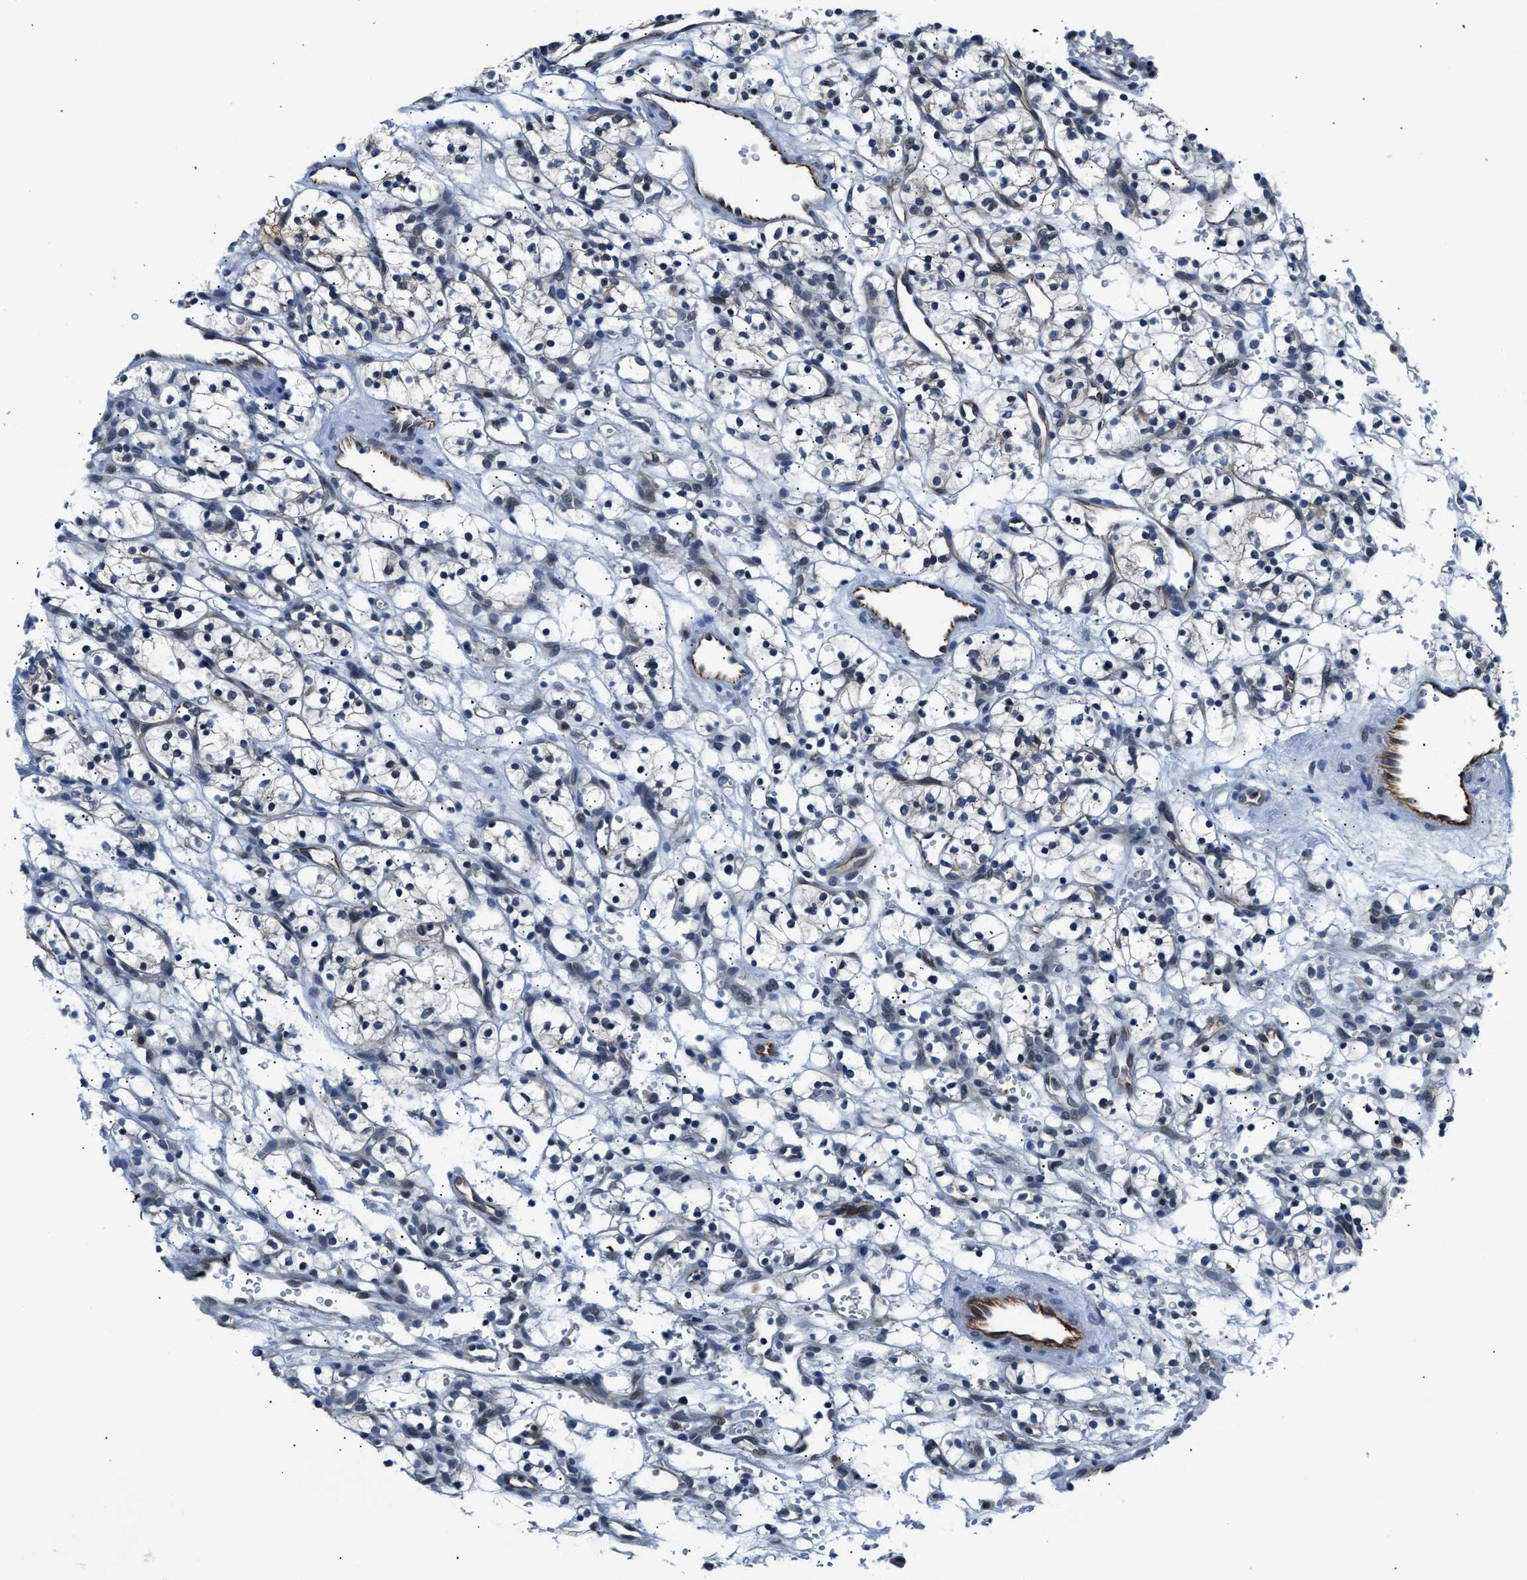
{"staining": {"intensity": "weak", "quantity": "<25%", "location": "cytoplasmic/membranous"}, "tissue": "renal cancer", "cell_type": "Tumor cells", "image_type": "cancer", "snomed": [{"axis": "morphology", "description": "Adenocarcinoma, NOS"}, {"axis": "topography", "description": "Kidney"}], "caption": "Human renal adenocarcinoma stained for a protein using immunohistochemistry (IHC) shows no positivity in tumor cells.", "gene": "PPM1H", "patient": {"sex": "female", "age": 57}}